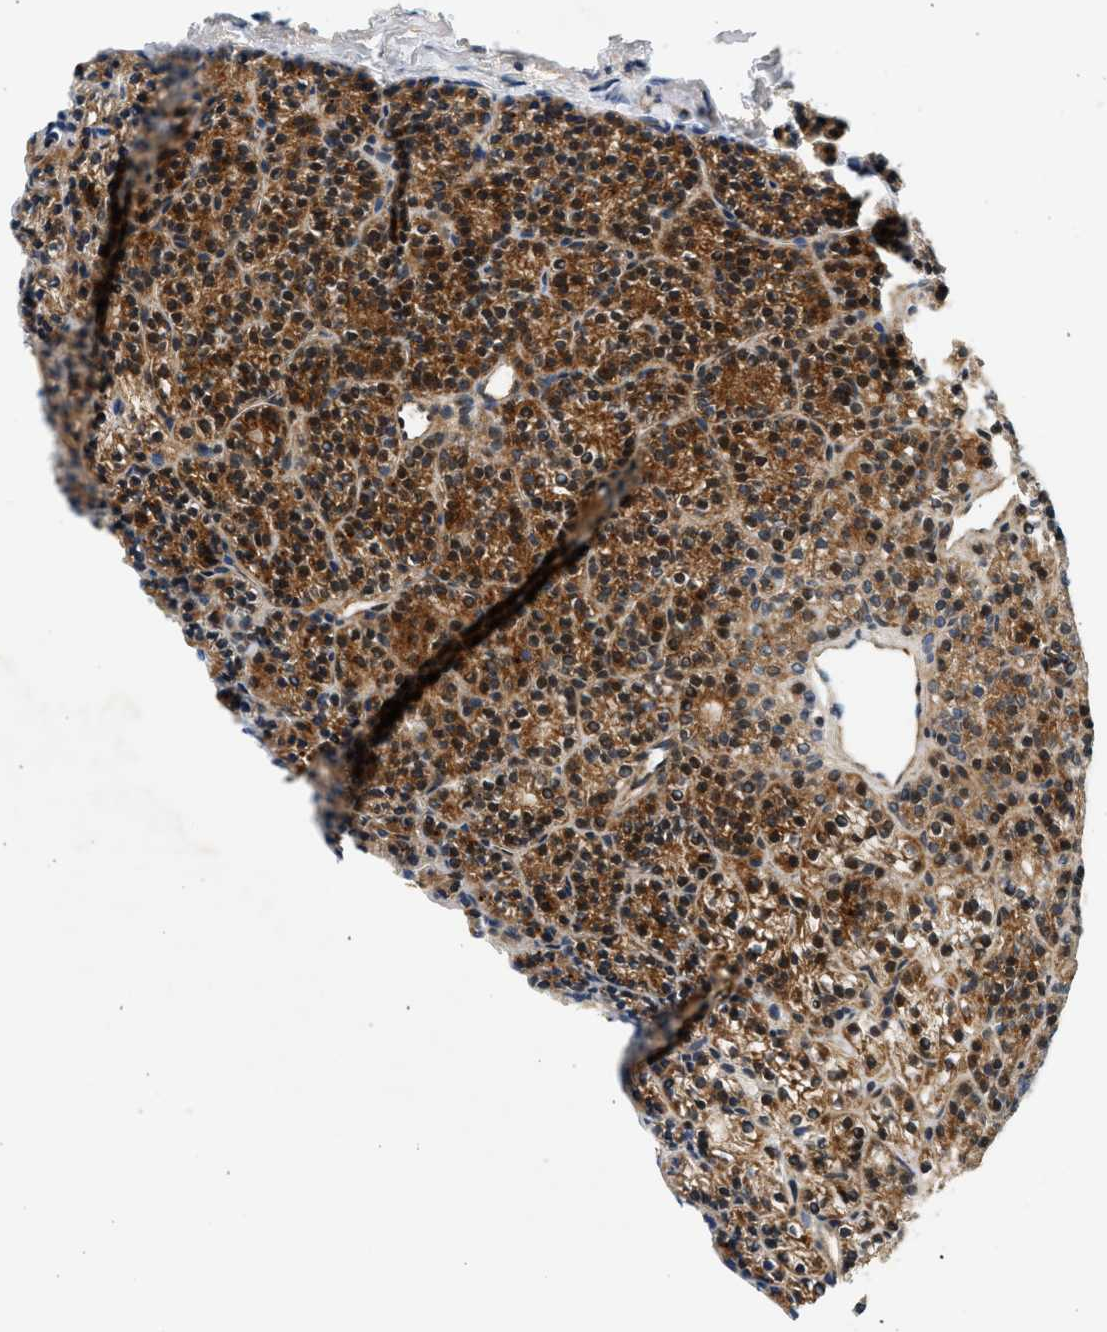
{"staining": {"intensity": "strong", "quantity": "25%-75%", "location": "cytoplasmic/membranous"}, "tissue": "parathyroid gland", "cell_type": "Glandular cells", "image_type": "normal", "snomed": [{"axis": "morphology", "description": "Normal tissue, NOS"}, {"axis": "morphology", "description": "Adenoma, NOS"}, {"axis": "topography", "description": "Parathyroid gland"}], "caption": "Immunohistochemical staining of unremarkable parathyroid gland demonstrates 25%-75% levels of strong cytoplasmic/membranous protein expression in approximately 25%-75% of glandular cells. The protein of interest is shown in brown color, while the nuclei are stained blue.", "gene": "NRSN2", "patient": {"sex": "female", "age": 64}}